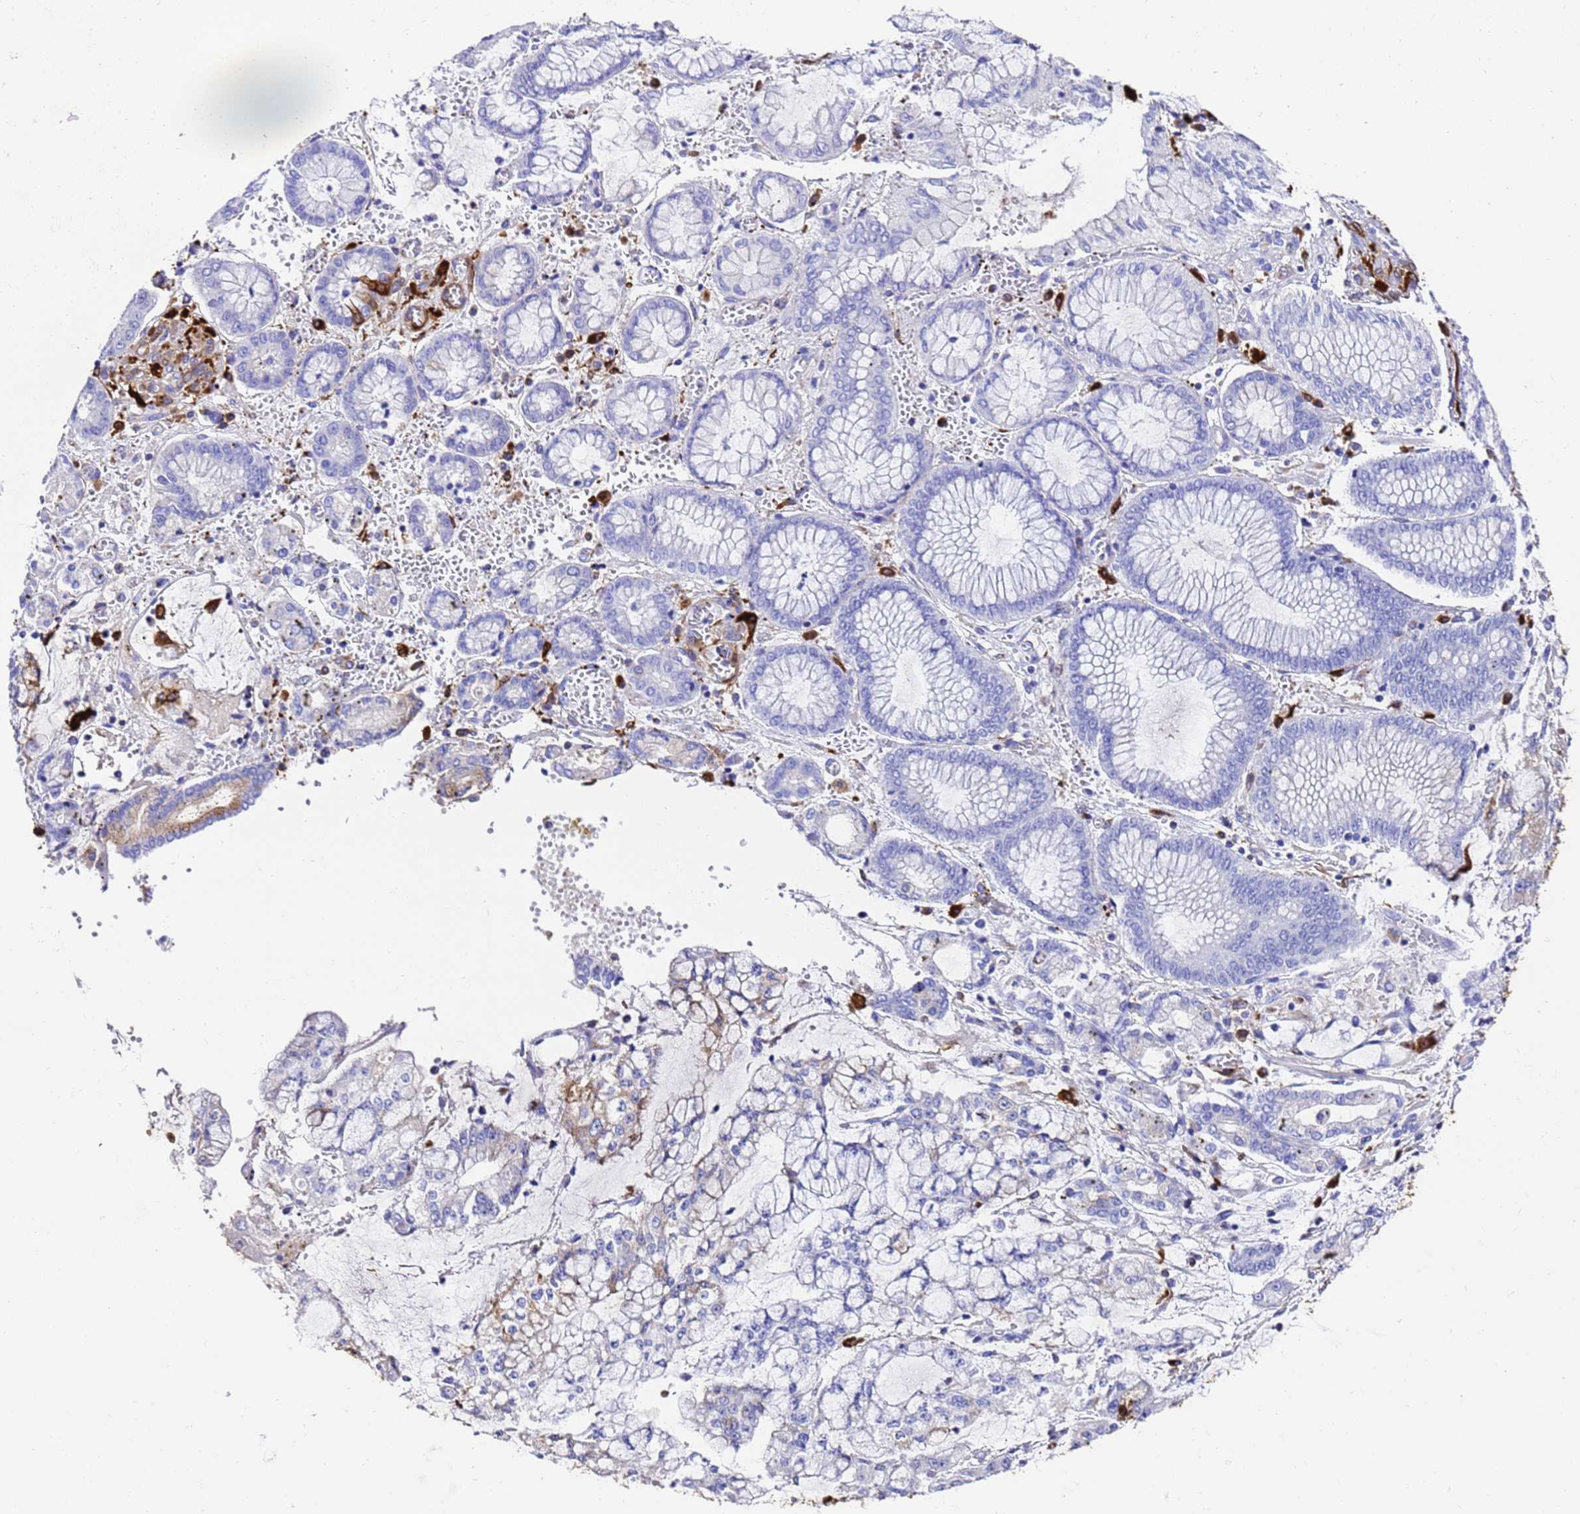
{"staining": {"intensity": "negative", "quantity": "none", "location": "none"}, "tissue": "stomach cancer", "cell_type": "Tumor cells", "image_type": "cancer", "snomed": [{"axis": "morphology", "description": "Normal tissue, NOS"}, {"axis": "morphology", "description": "Adenocarcinoma, NOS"}, {"axis": "topography", "description": "Stomach, upper"}, {"axis": "topography", "description": "Stomach"}], "caption": "Immunohistochemistry (IHC) of adenocarcinoma (stomach) demonstrates no positivity in tumor cells.", "gene": "FTL", "patient": {"sex": "male", "age": 76}}